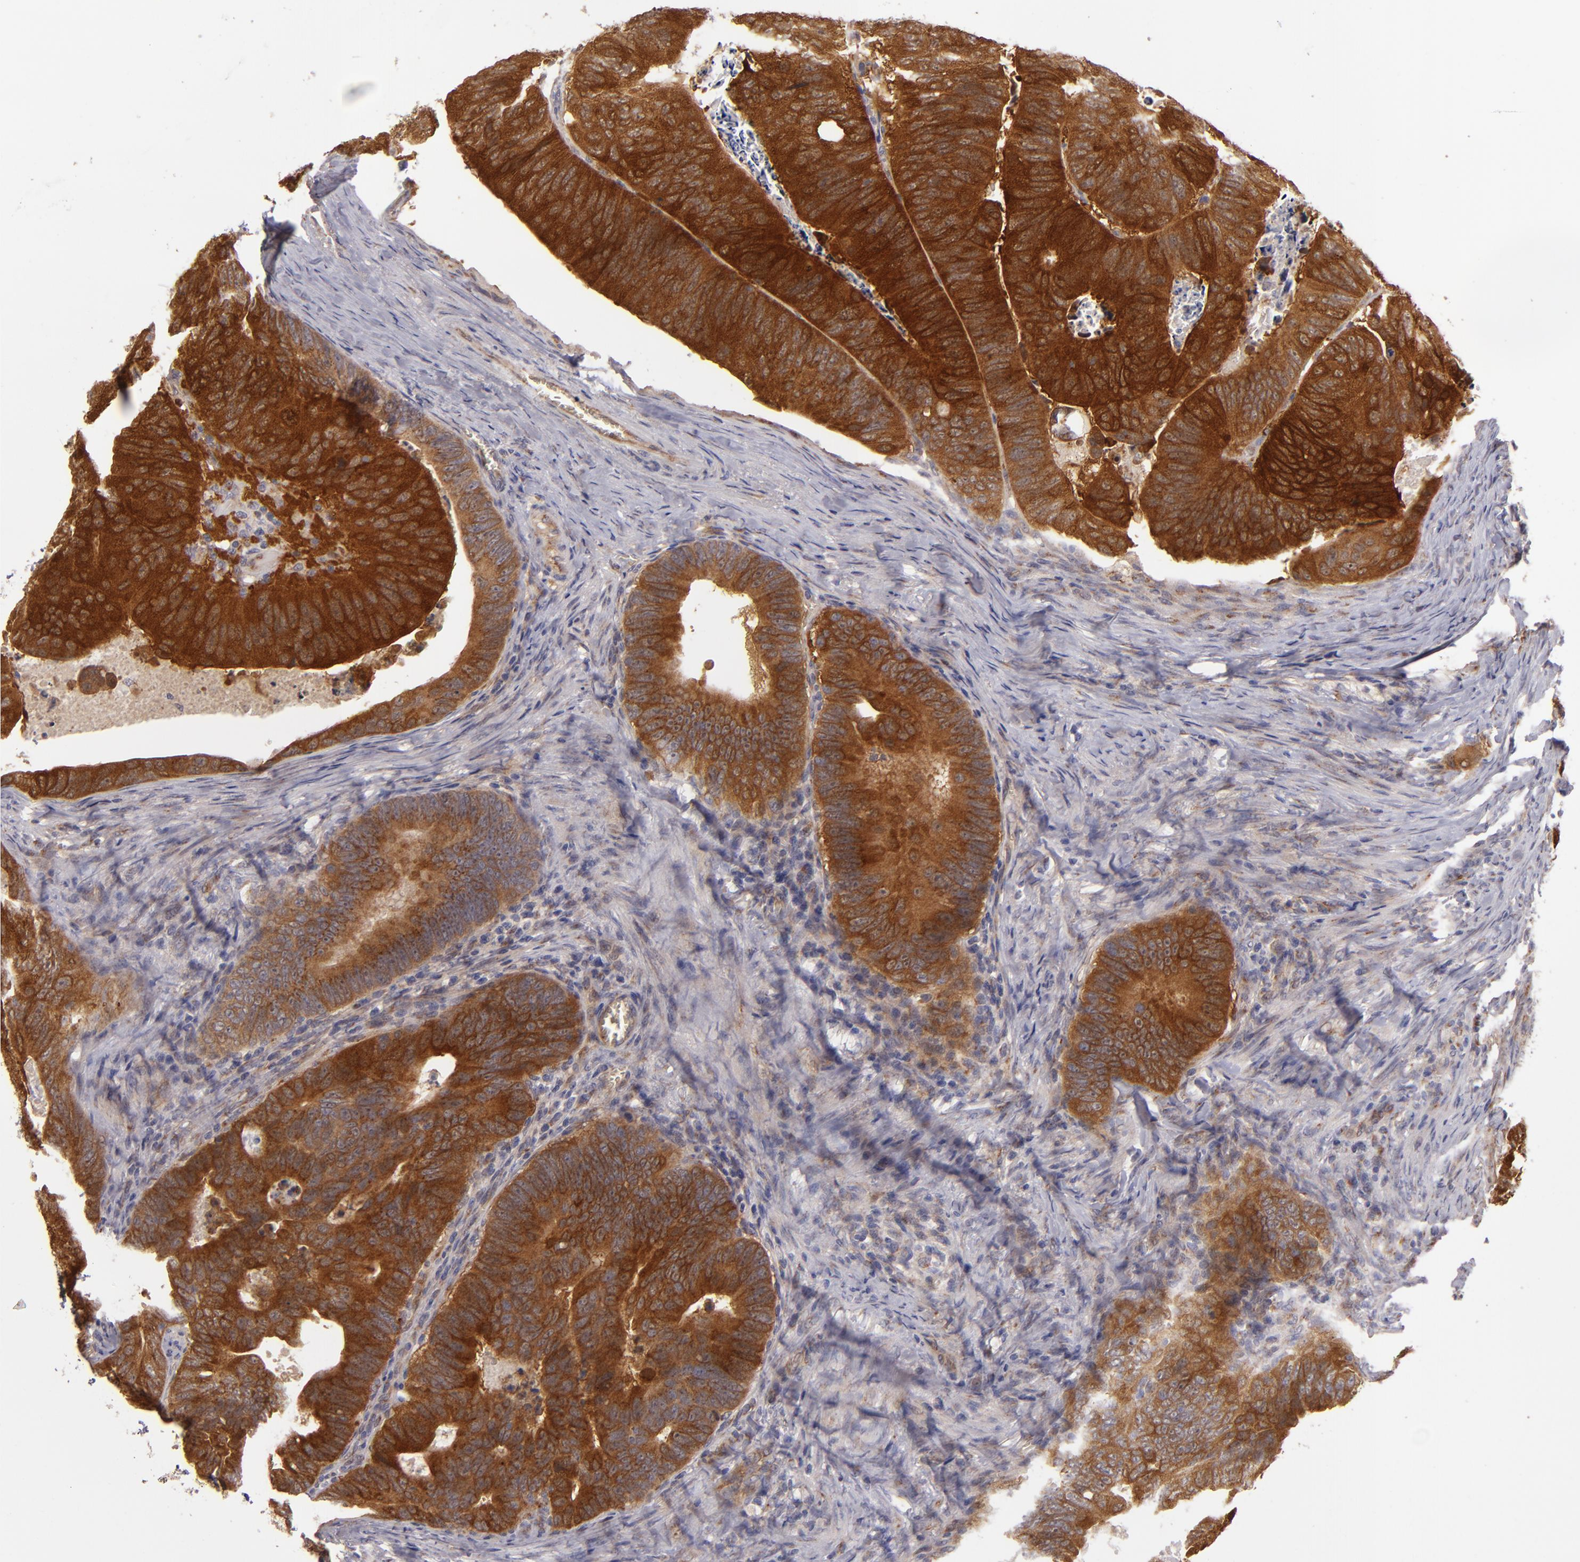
{"staining": {"intensity": "strong", "quantity": ">75%", "location": "cytoplasmic/membranous"}, "tissue": "colorectal cancer", "cell_type": "Tumor cells", "image_type": "cancer", "snomed": [{"axis": "morphology", "description": "Adenocarcinoma, NOS"}, {"axis": "topography", "description": "Colon"}], "caption": "Immunohistochemistry histopathology image of neoplastic tissue: human adenocarcinoma (colorectal) stained using IHC demonstrates high levels of strong protein expression localized specifically in the cytoplasmic/membranous of tumor cells, appearing as a cytoplasmic/membranous brown color.", "gene": "SH2D4A", "patient": {"sex": "female", "age": 55}}